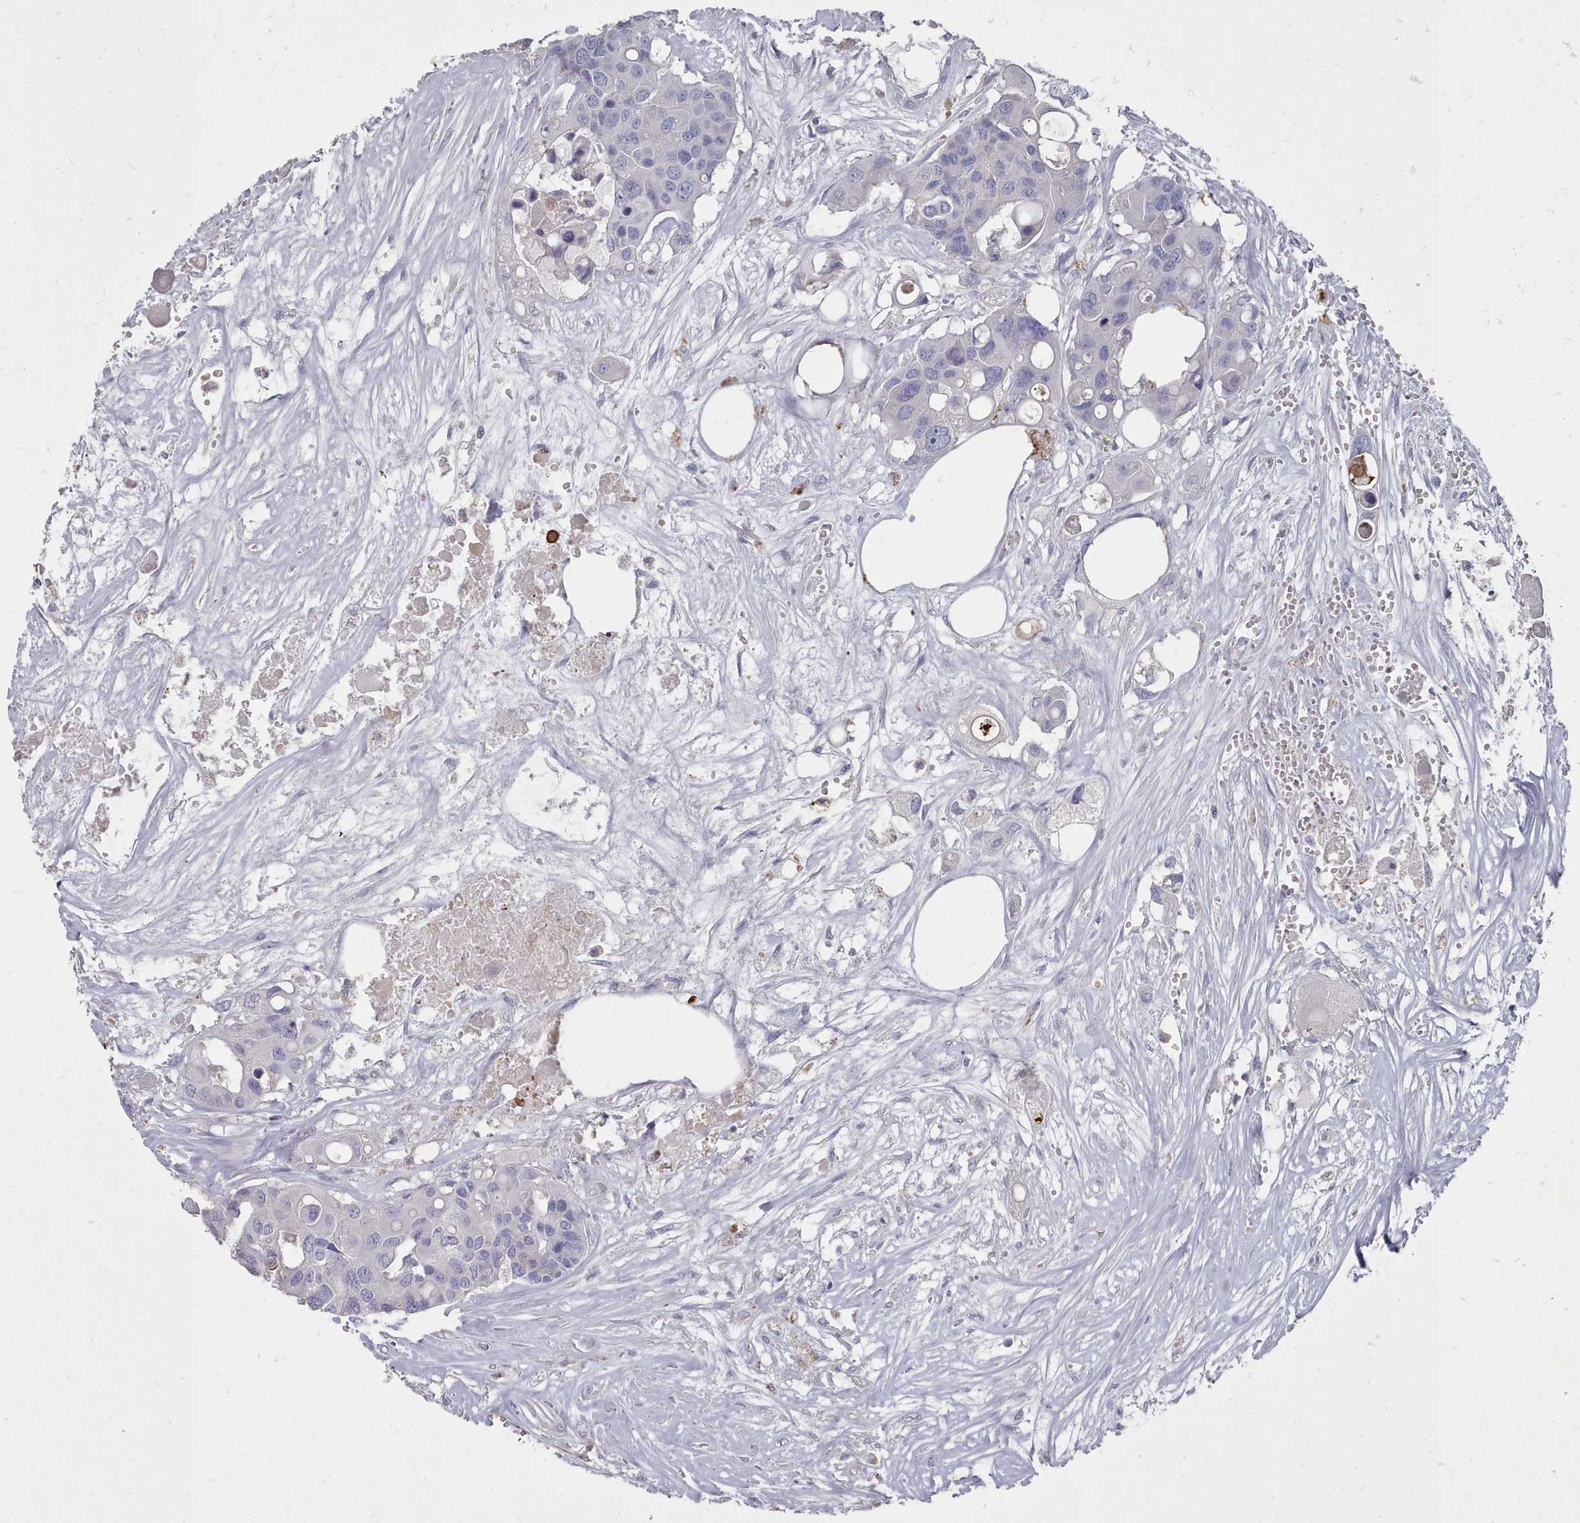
{"staining": {"intensity": "weak", "quantity": "<25%", "location": "cytoplasmic/membranous"}, "tissue": "colorectal cancer", "cell_type": "Tumor cells", "image_type": "cancer", "snomed": [{"axis": "morphology", "description": "Adenocarcinoma, NOS"}, {"axis": "topography", "description": "Colon"}], "caption": "High power microscopy photomicrograph of an immunohistochemistry image of adenocarcinoma (colorectal), revealing no significant staining in tumor cells.", "gene": "OTULINL", "patient": {"sex": "male", "age": 77}}